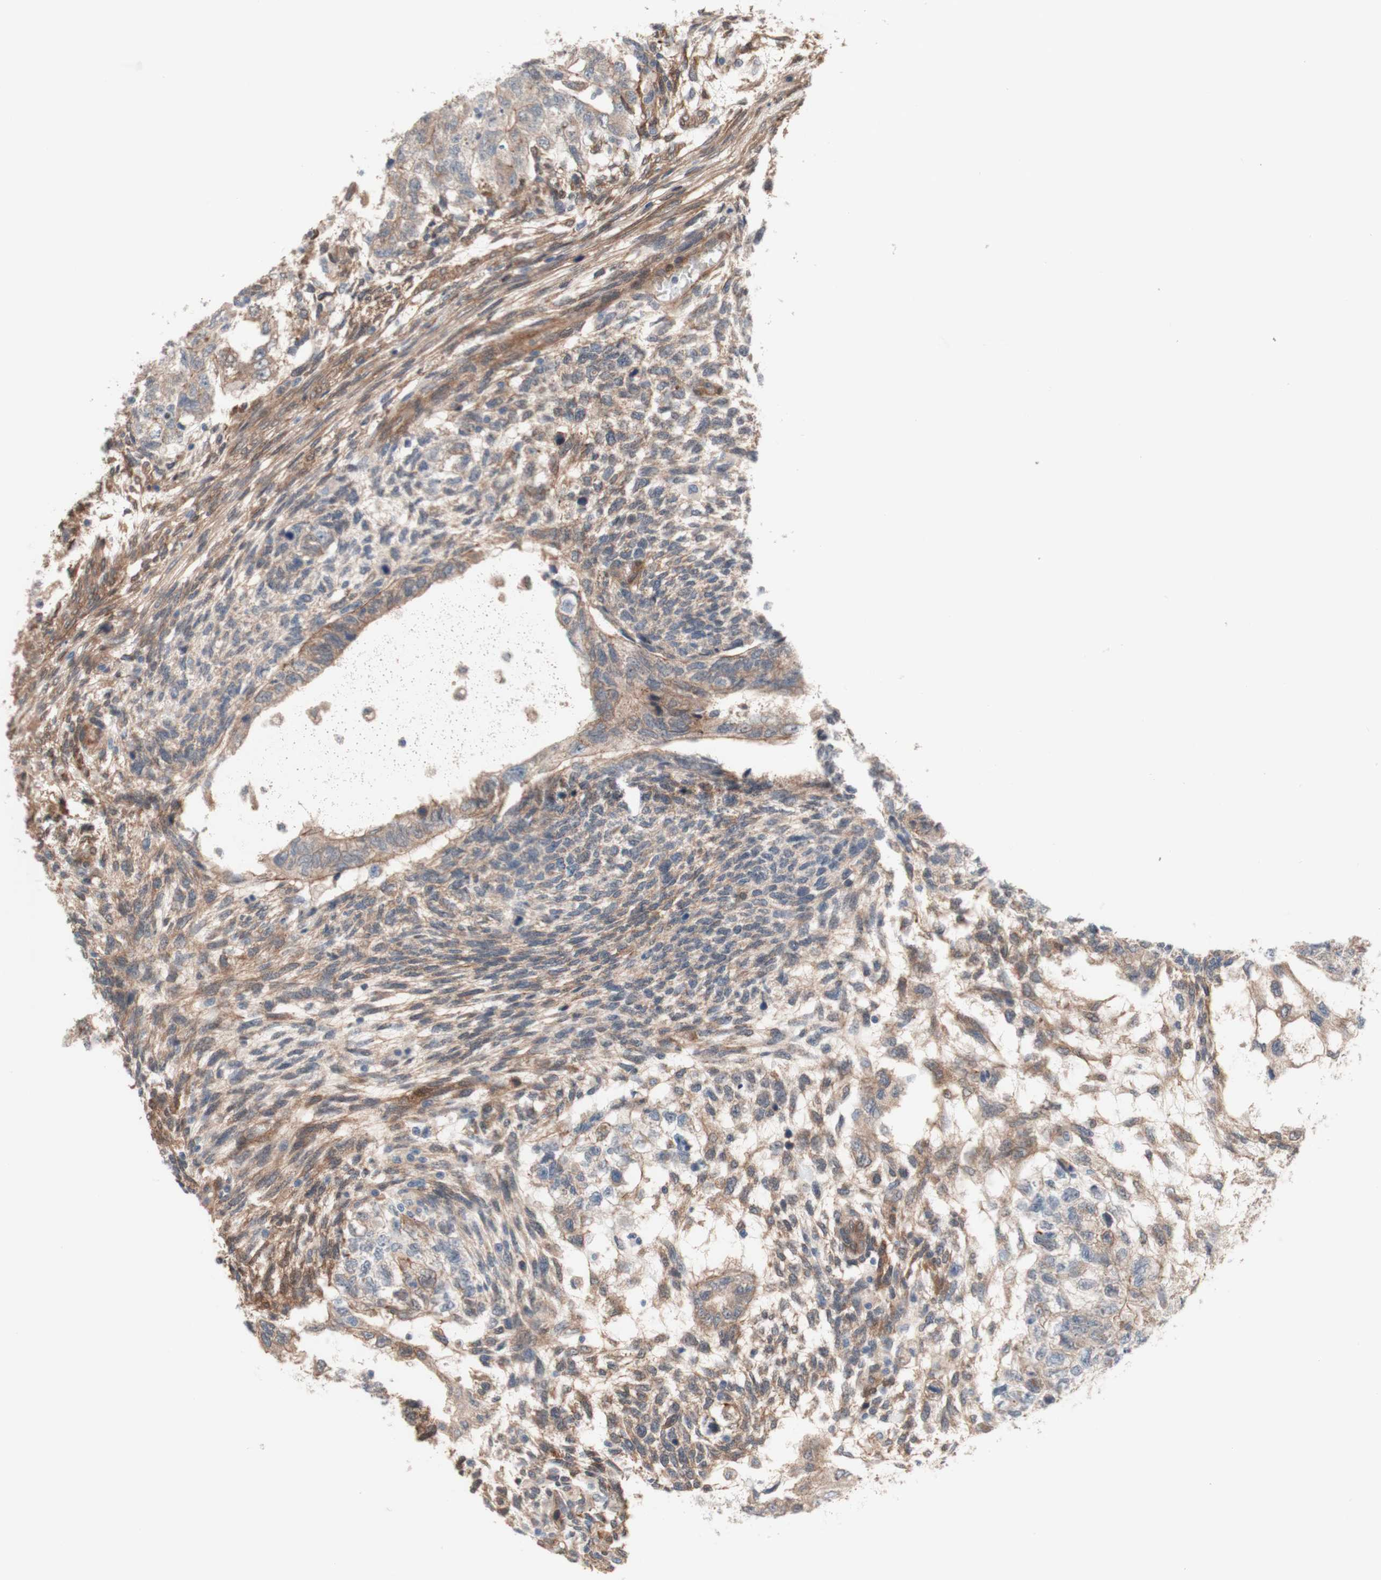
{"staining": {"intensity": "moderate", "quantity": ">75%", "location": "cytoplasmic/membranous"}, "tissue": "testis cancer", "cell_type": "Tumor cells", "image_type": "cancer", "snomed": [{"axis": "morphology", "description": "Normal tissue, NOS"}, {"axis": "morphology", "description": "Carcinoma, Embryonal, NOS"}, {"axis": "topography", "description": "Testis"}], "caption": "Immunohistochemical staining of human embryonal carcinoma (testis) displays medium levels of moderate cytoplasmic/membranous protein positivity in about >75% of tumor cells. Using DAB (3,3'-diaminobenzidine) (brown) and hematoxylin (blue) stains, captured at high magnification using brightfield microscopy.", "gene": "CNN3", "patient": {"sex": "male", "age": 36}}